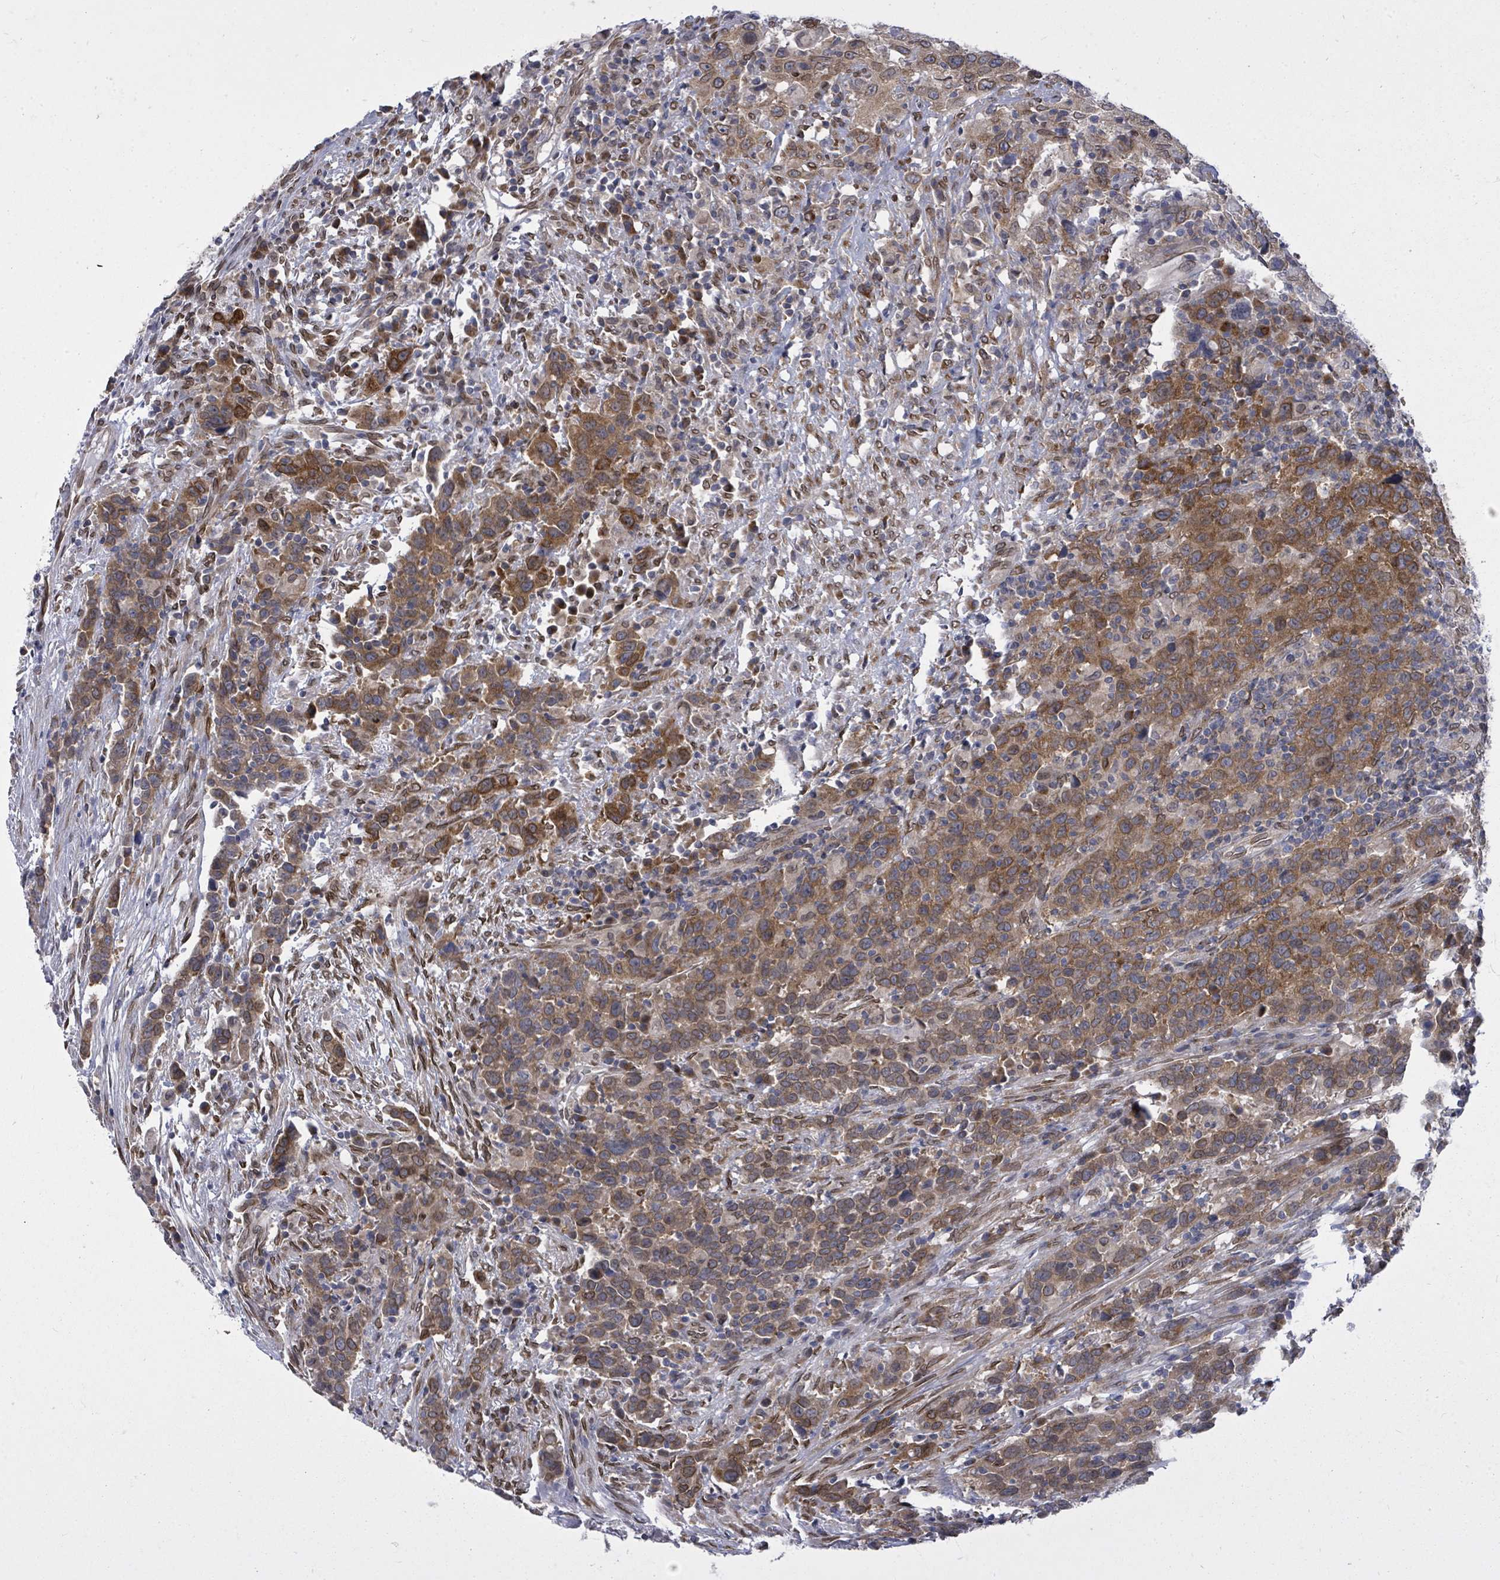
{"staining": {"intensity": "moderate", "quantity": ">75%", "location": "cytoplasmic/membranous"}, "tissue": "urothelial cancer", "cell_type": "Tumor cells", "image_type": "cancer", "snomed": [{"axis": "morphology", "description": "Urothelial carcinoma, High grade"}, {"axis": "topography", "description": "Urinary bladder"}], "caption": "Tumor cells exhibit moderate cytoplasmic/membranous staining in about >75% of cells in high-grade urothelial carcinoma. (IHC, brightfield microscopy, high magnification).", "gene": "ARFGAP1", "patient": {"sex": "male", "age": 61}}